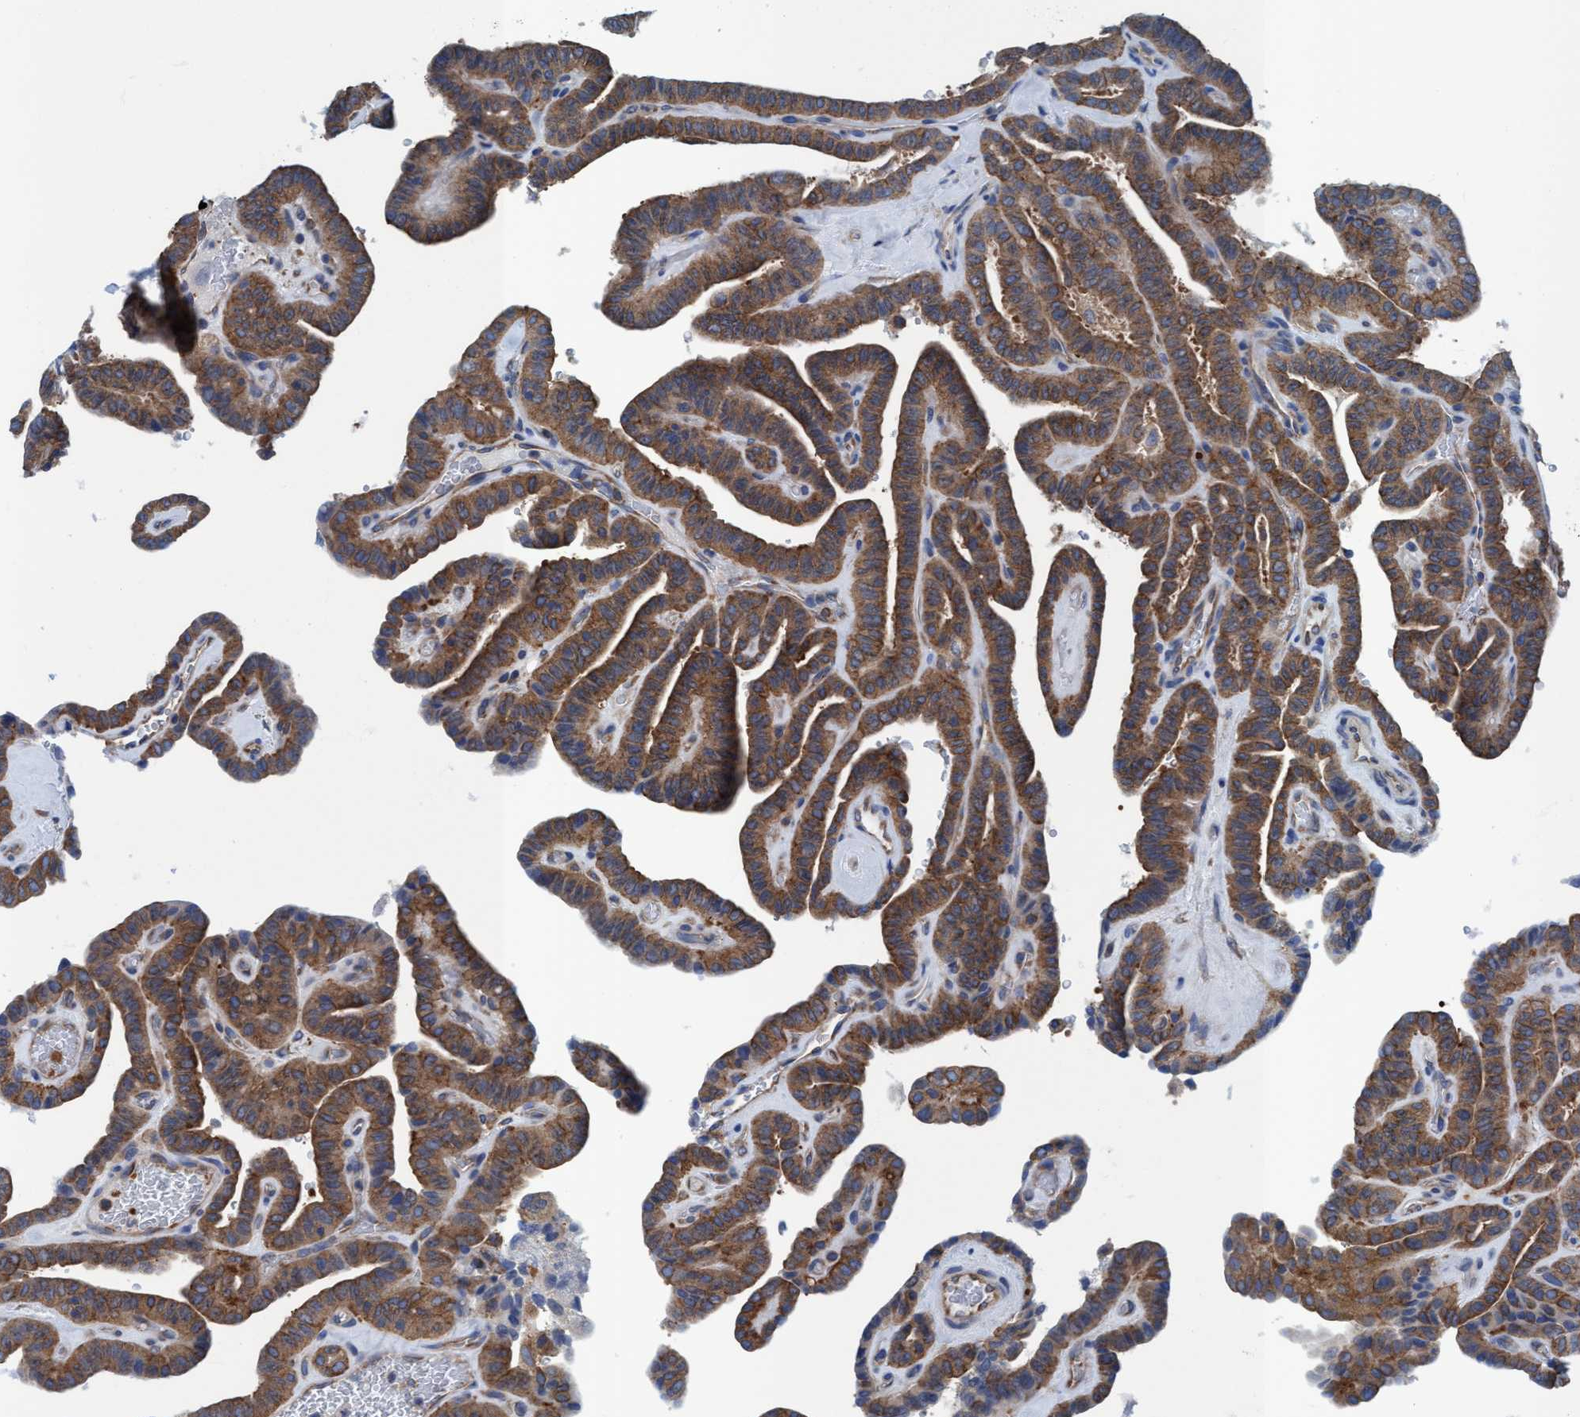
{"staining": {"intensity": "moderate", "quantity": ">75%", "location": "cytoplasmic/membranous"}, "tissue": "thyroid cancer", "cell_type": "Tumor cells", "image_type": "cancer", "snomed": [{"axis": "morphology", "description": "Papillary adenocarcinoma, NOS"}, {"axis": "topography", "description": "Thyroid gland"}], "caption": "Human papillary adenocarcinoma (thyroid) stained with a protein marker shows moderate staining in tumor cells.", "gene": "NMT1", "patient": {"sex": "male", "age": 77}}